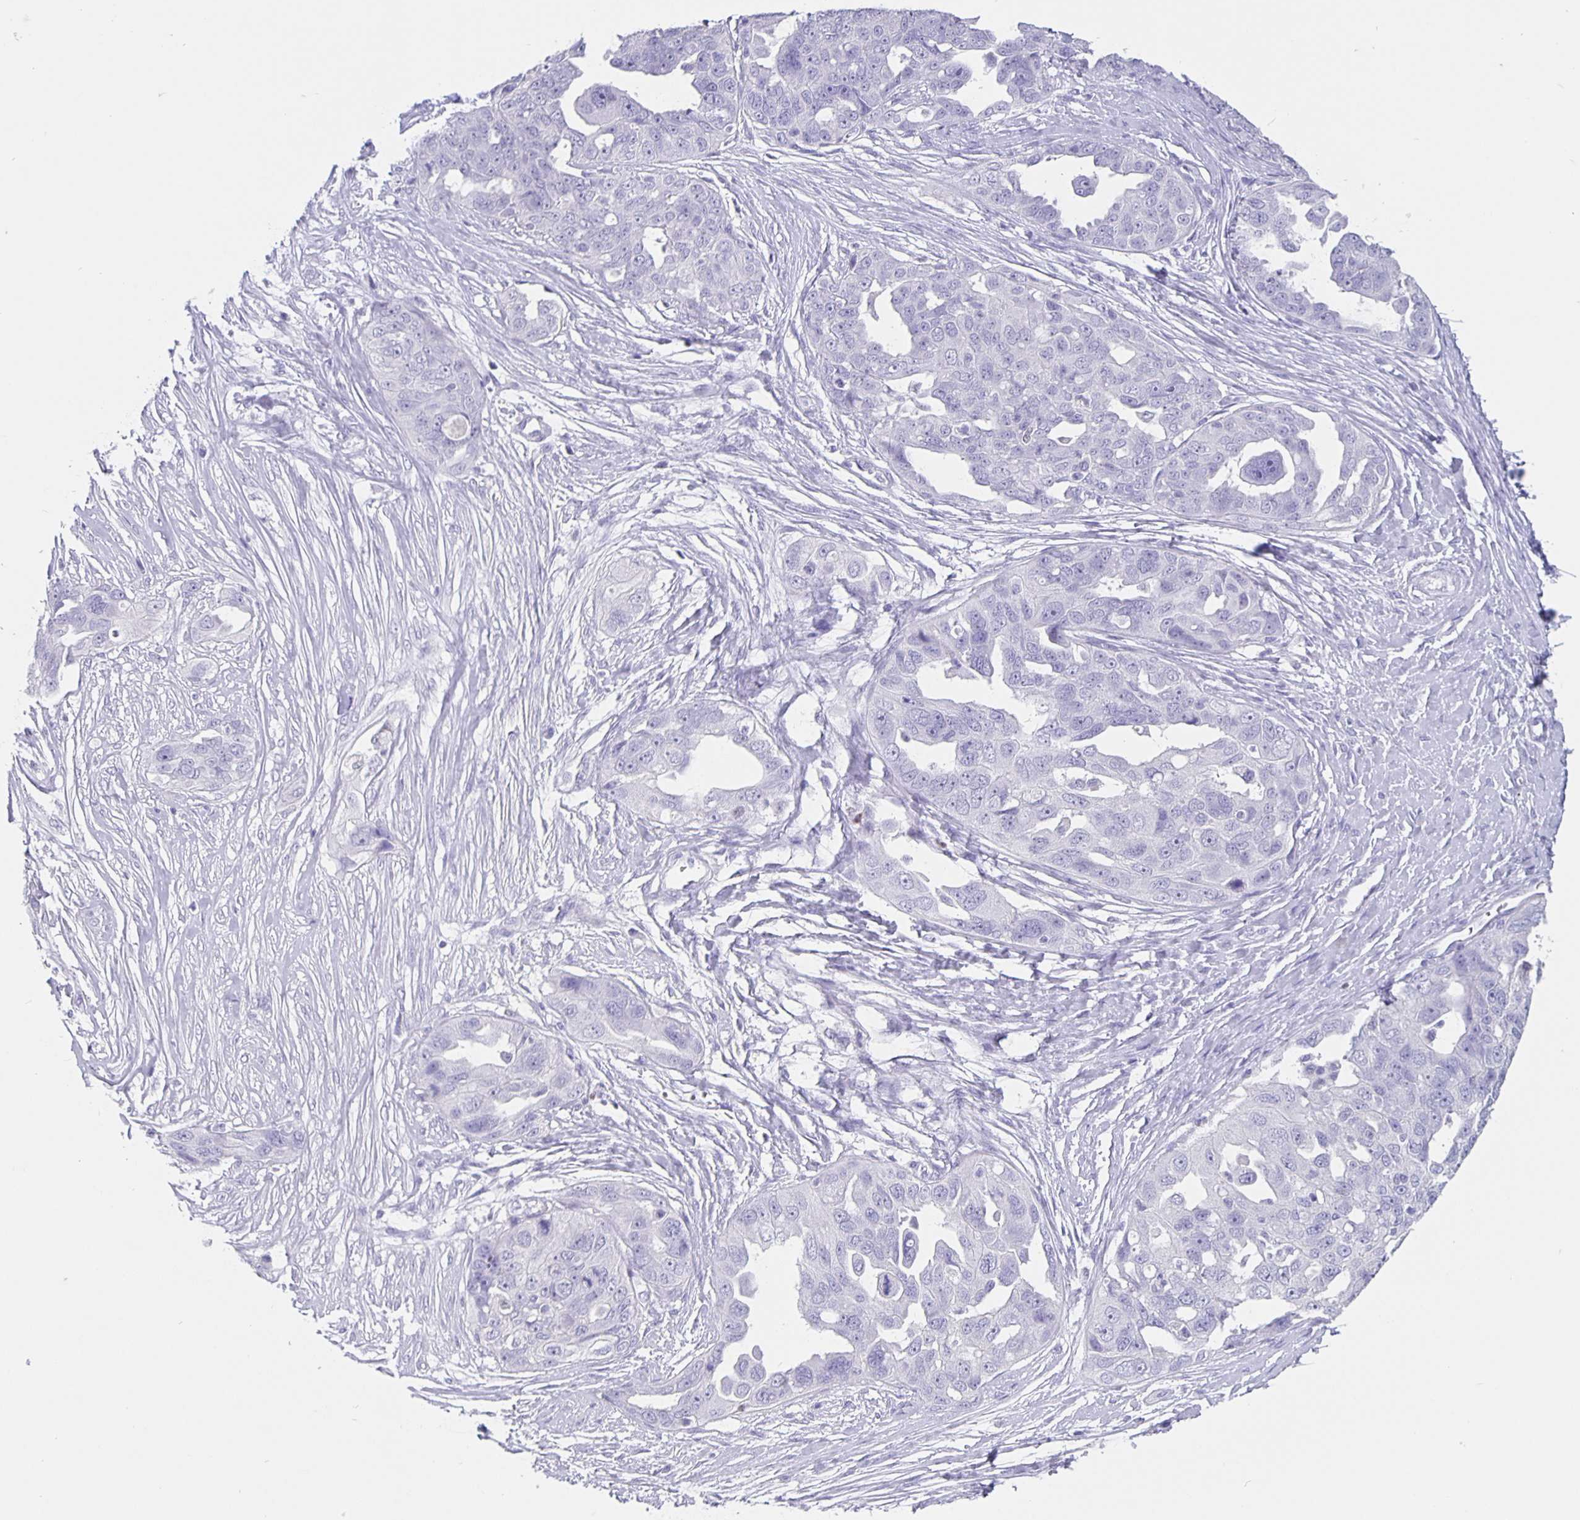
{"staining": {"intensity": "negative", "quantity": "none", "location": "none"}, "tissue": "ovarian cancer", "cell_type": "Tumor cells", "image_type": "cancer", "snomed": [{"axis": "morphology", "description": "Carcinoma, endometroid"}, {"axis": "topography", "description": "Ovary"}], "caption": "A histopathology image of human ovarian cancer is negative for staining in tumor cells.", "gene": "SATB2", "patient": {"sex": "female", "age": 70}}